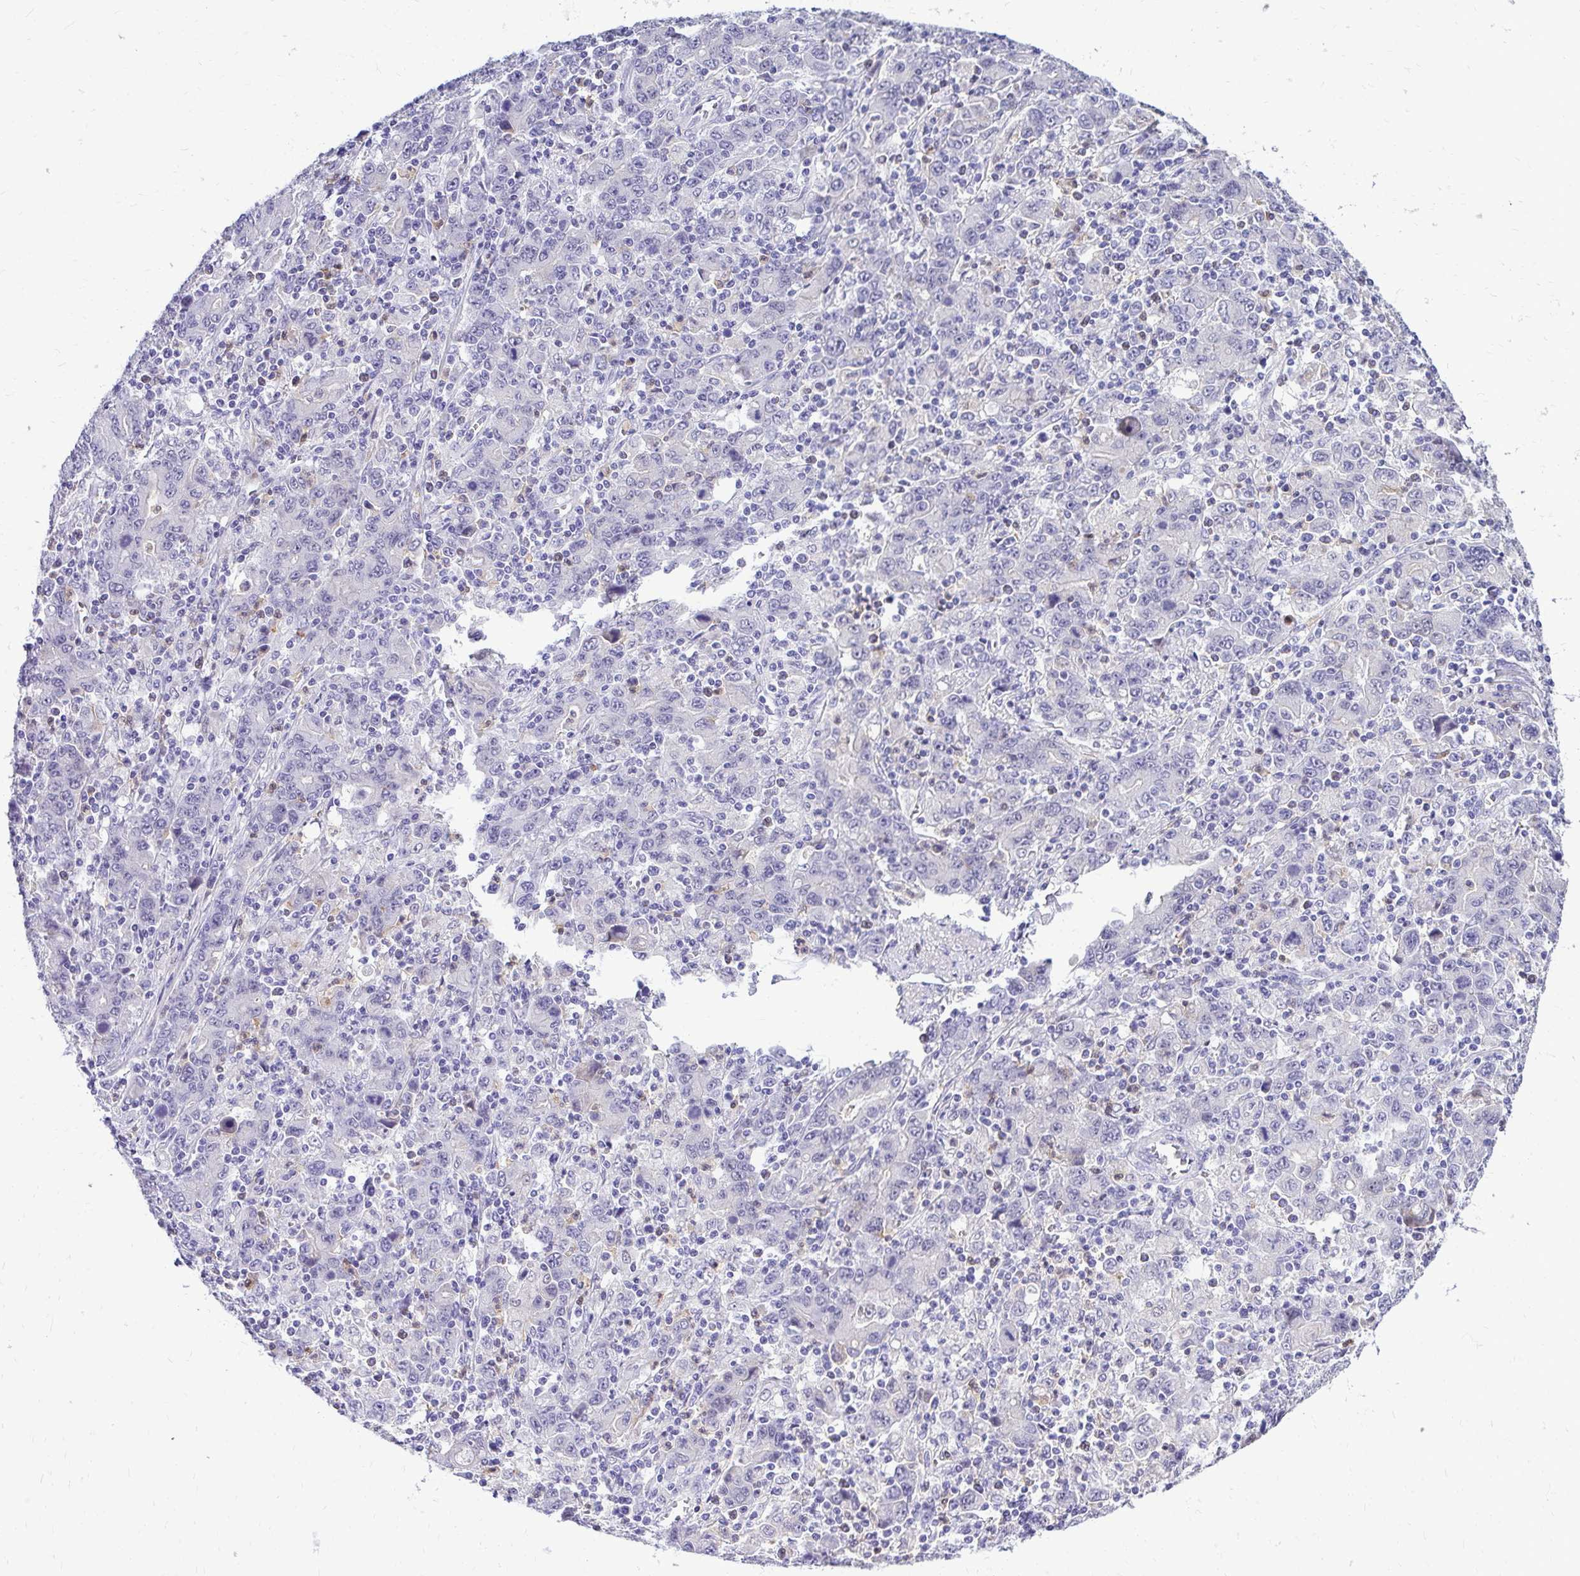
{"staining": {"intensity": "negative", "quantity": "none", "location": "none"}, "tissue": "stomach cancer", "cell_type": "Tumor cells", "image_type": "cancer", "snomed": [{"axis": "morphology", "description": "Adenocarcinoma, NOS"}, {"axis": "topography", "description": "Stomach, upper"}], "caption": "Immunohistochemical staining of stomach cancer displays no significant staining in tumor cells.", "gene": "ZSWIM9", "patient": {"sex": "male", "age": 69}}